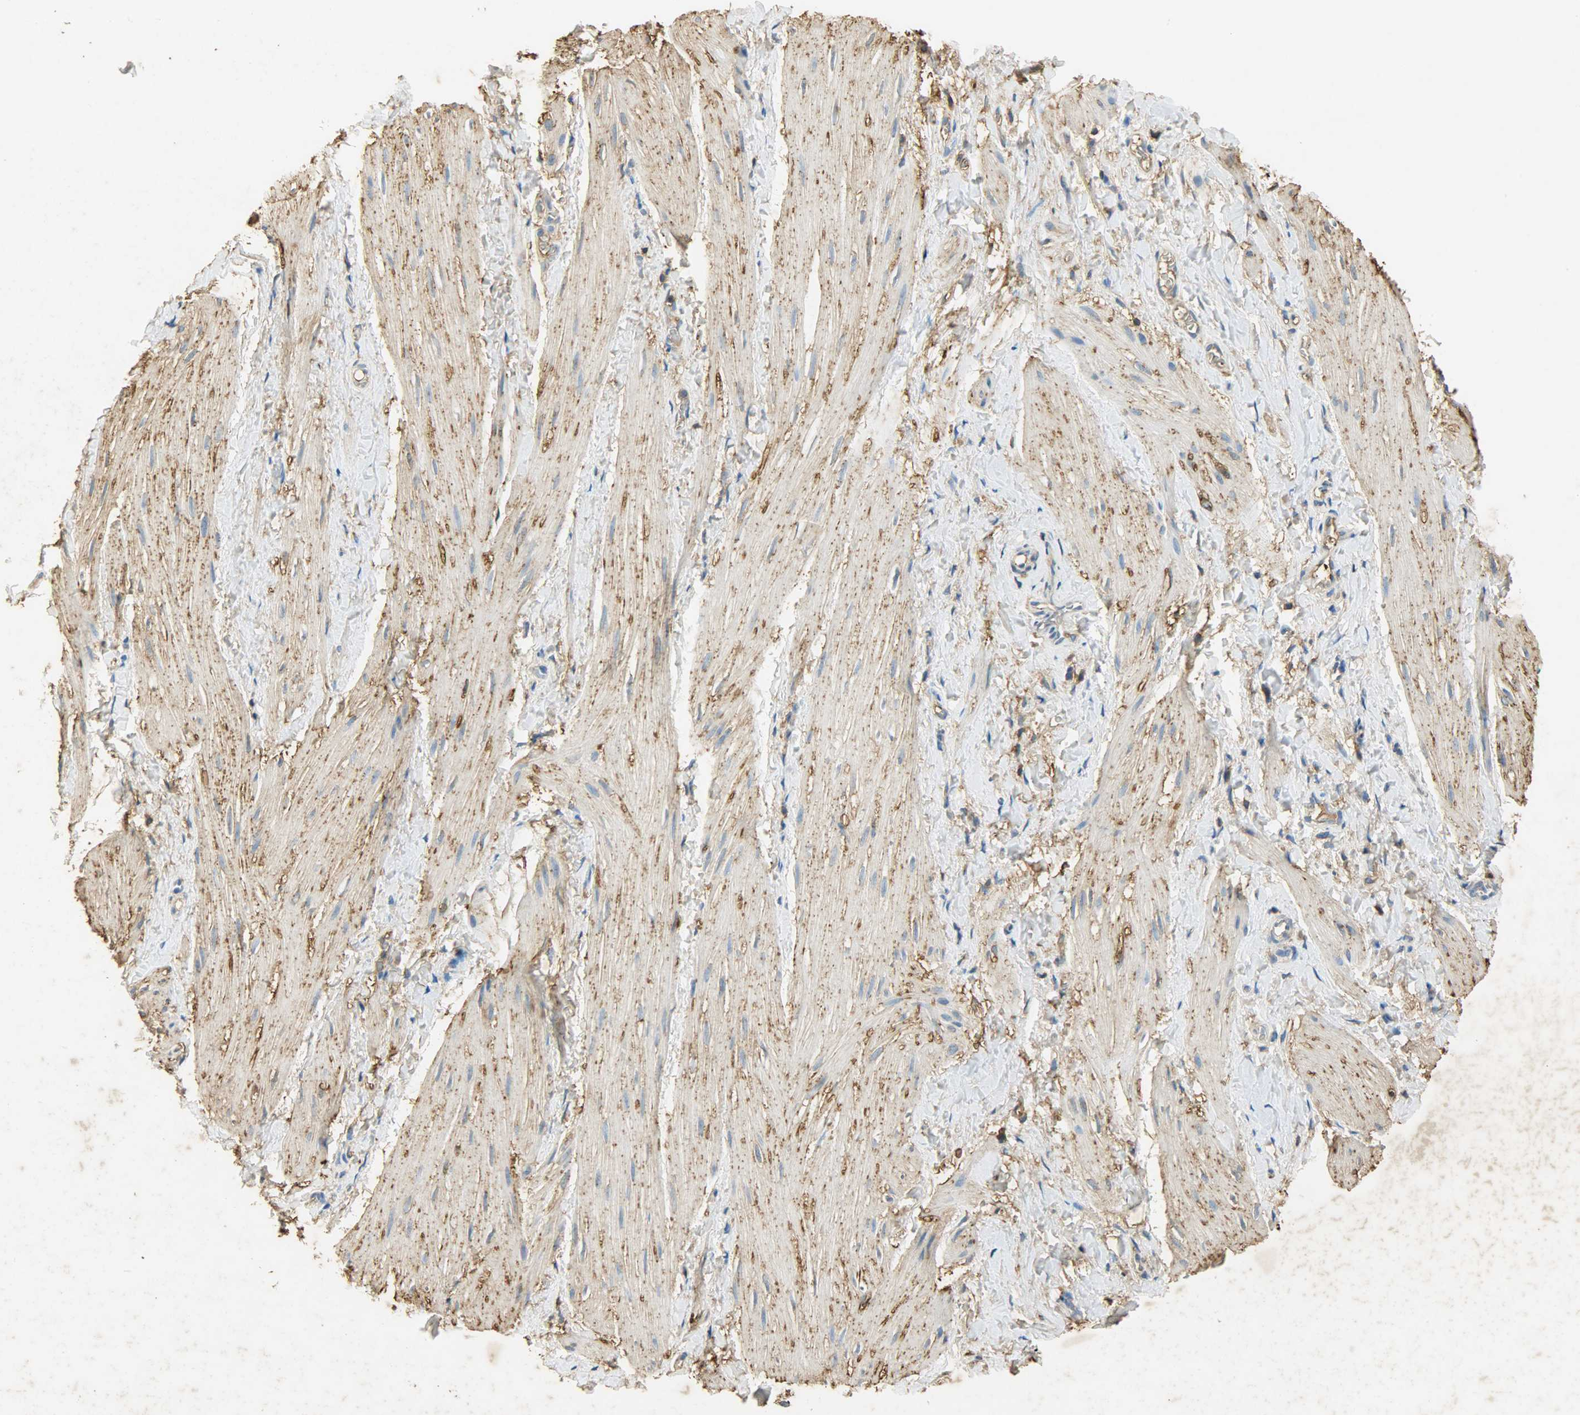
{"staining": {"intensity": "moderate", "quantity": ">75%", "location": "cytoplasmic/membranous"}, "tissue": "smooth muscle", "cell_type": "Smooth muscle cells", "image_type": "normal", "snomed": [{"axis": "morphology", "description": "Normal tissue, NOS"}, {"axis": "topography", "description": "Smooth muscle"}], "caption": "Immunohistochemical staining of normal human smooth muscle exhibits medium levels of moderate cytoplasmic/membranous positivity in about >75% of smooth muscle cells.", "gene": "ANXA6", "patient": {"sex": "male", "age": 16}}